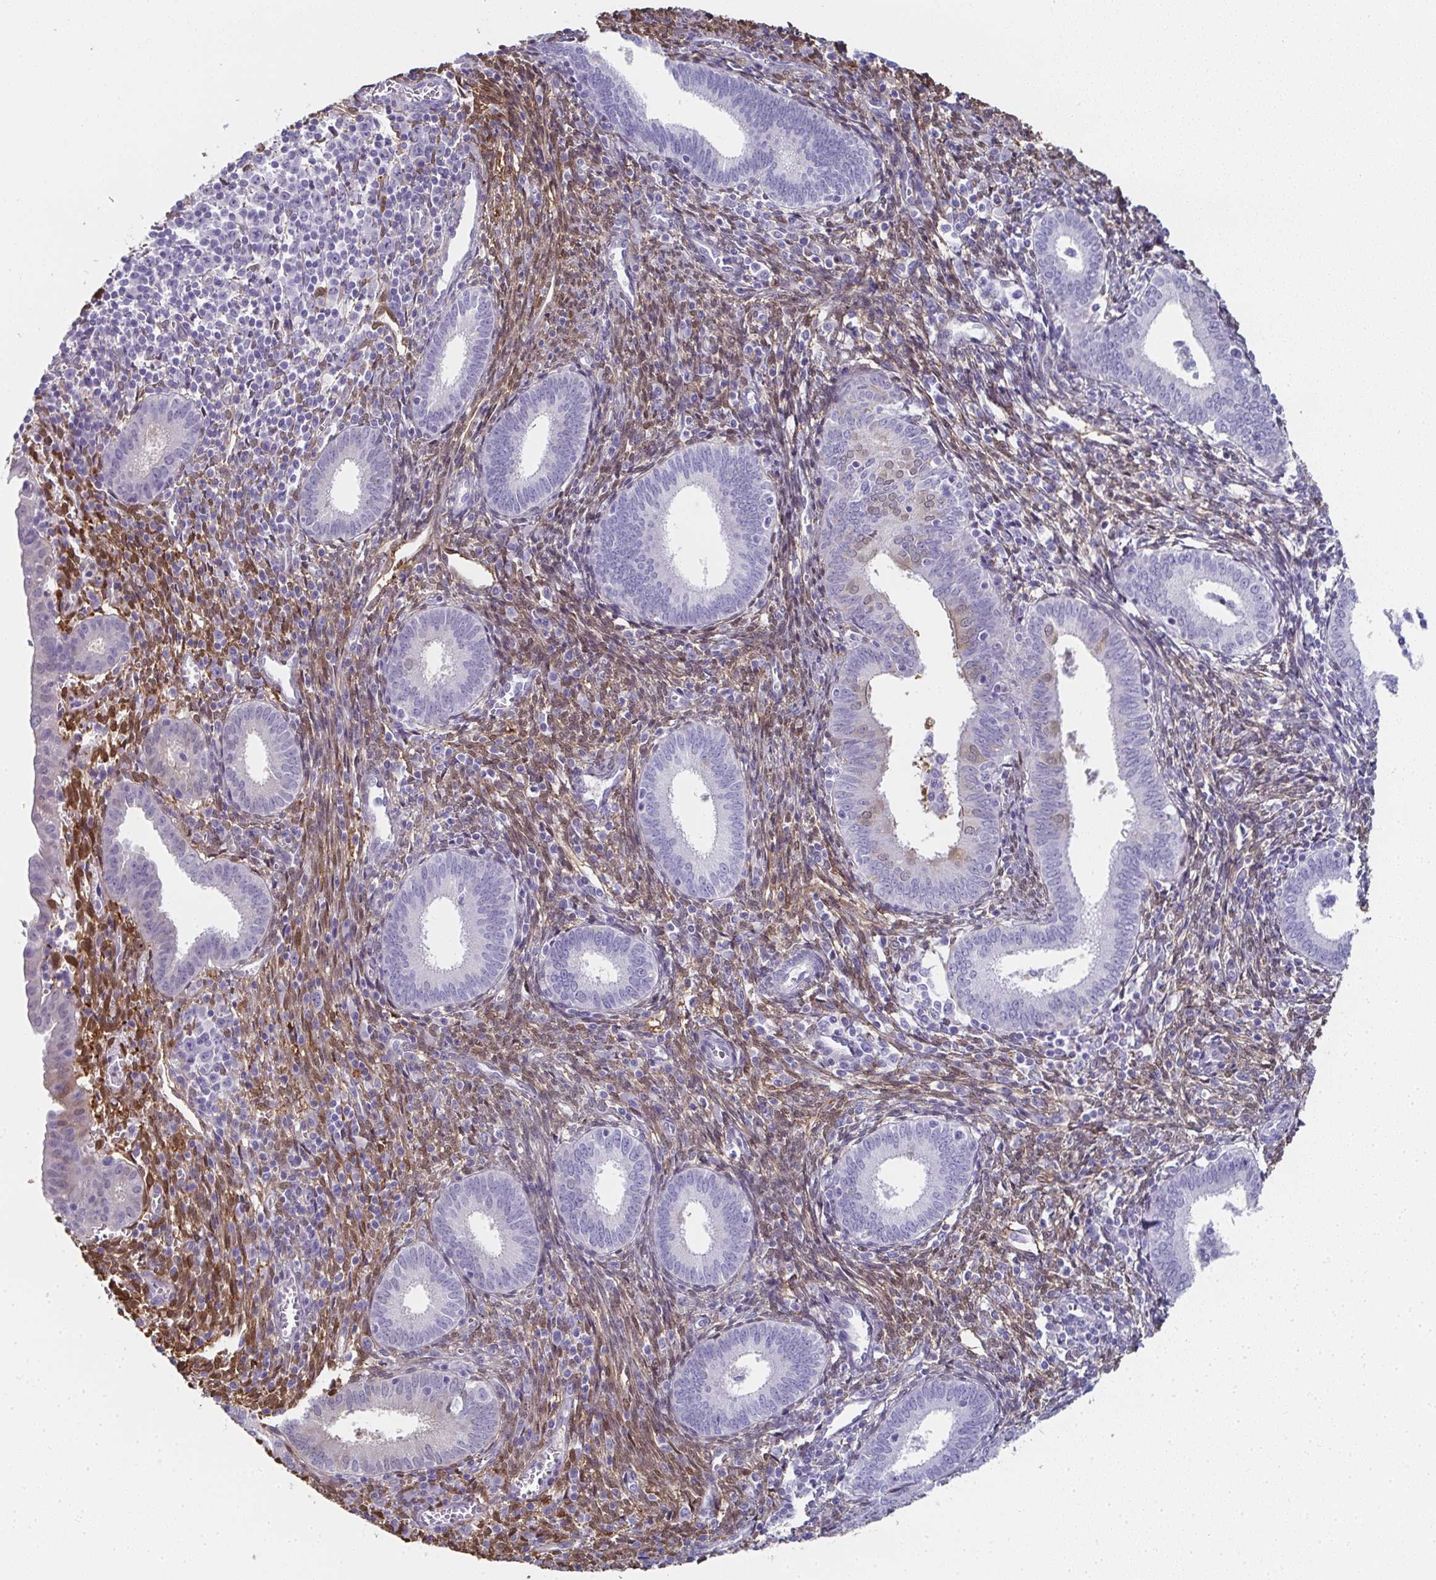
{"staining": {"intensity": "moderate", "quantity": "25%-75%", "location": "cytoplasmic/membranous"}, "tissue": "endometrium", "cell_type": "Cells in endometrial stroma", "image_type": "normal", "snomed": [{"axis": "morphology", "description": "Normal tissue, NOS"}, {"axis": "topography", "description": "Endometrium"}], "caption": "An IHC micrograph of unremarkable tissue is shown. Protein staining in brown shows moderate cytoplasmic/membranous positivity in endometrium within cells in endometrial stroma.", "gene": "RBP1", "patient": {"sex": "female", "age": 41}}